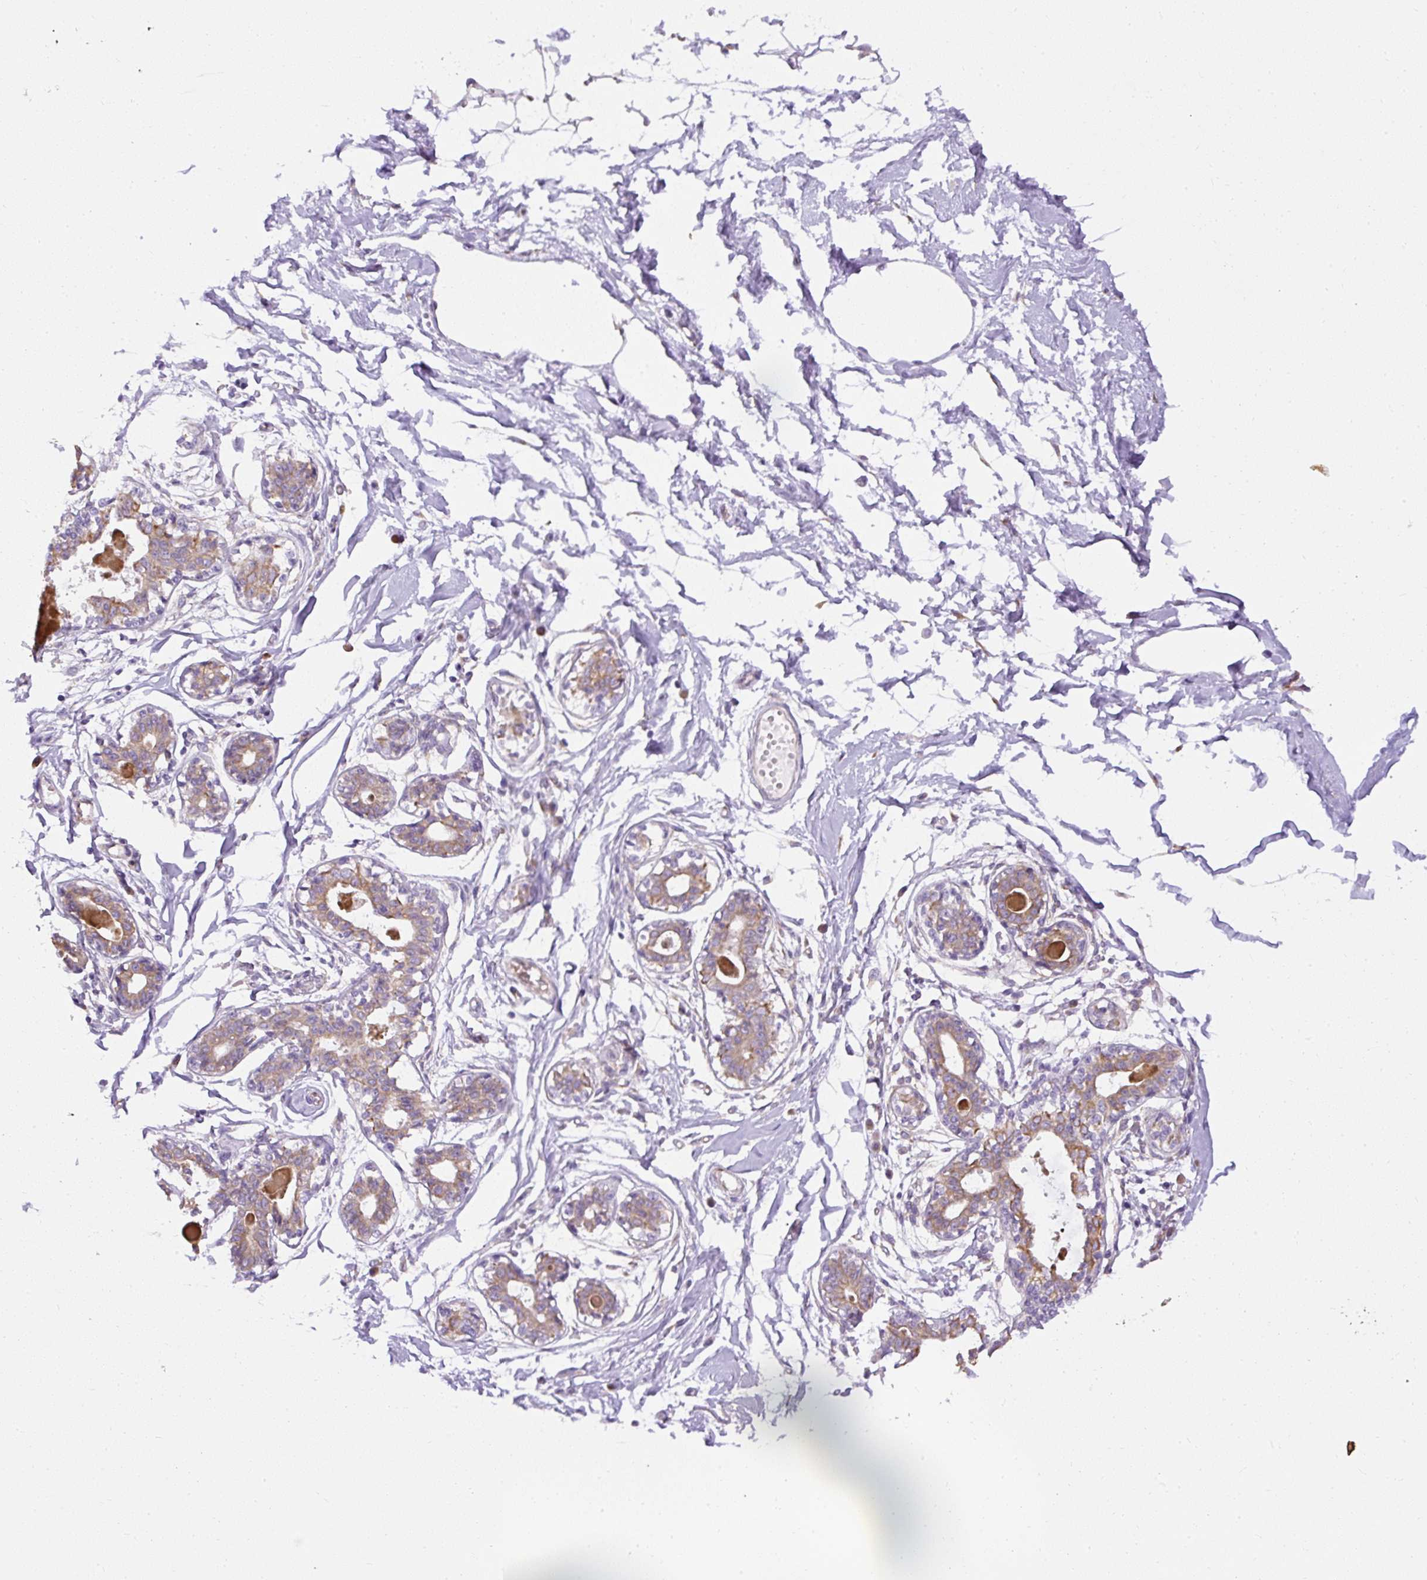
{"staining": {"intensity": "negative", "quantity": "none", "location": "none"}, "tissue": "breast", "cell_type": "Adipocytes", "image_type": "normal", "snomed": [{"axis": "morphology", "description": "Normal tissue, NOS"}, {"axis": "topography", "description": "Breast"}], "caption": "Immunohistochemistry (IHC) histopathology image of normal breast: breast stained with DAB (3,3'-diaminobenzidine) reveals no significant protein expression in adipocytes.", "gene": "FAM149A", "patient": {"sex": "female", "age": 45}}